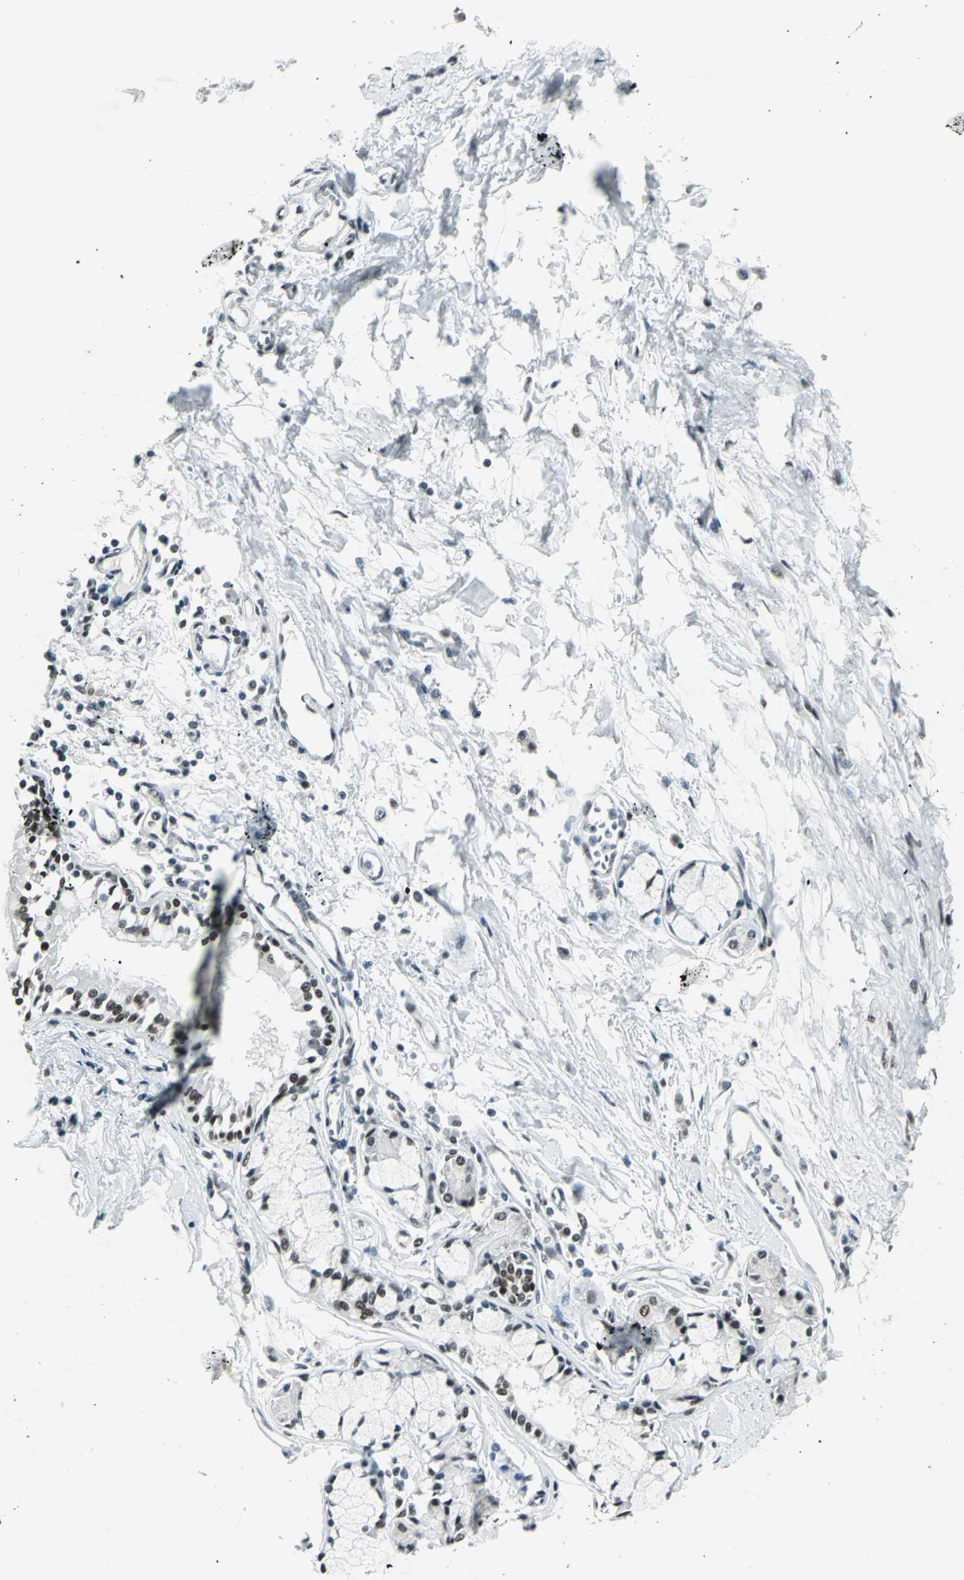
{"staining": {"intensity": "strong", "quantity": ">75%", "location": "nuclear"}, "tissue": "bronchus", "cell_type": "Respiratory epithelial cells", "image_type": "normal", "snomed": [{"axis": "morphology", "description": "Normal tissue, NOS"}, {"axis": "topography", "description": "Bronchus"}], "caption": "This histopathology image demonstrates immunohistochemistry staining of unremarkable human bronchus, with high strong nuclear expression in approximately >75% of respiratory epithelial cells.", "gene": "ADNP", "patient": {"sex": "female", "age": 54}}